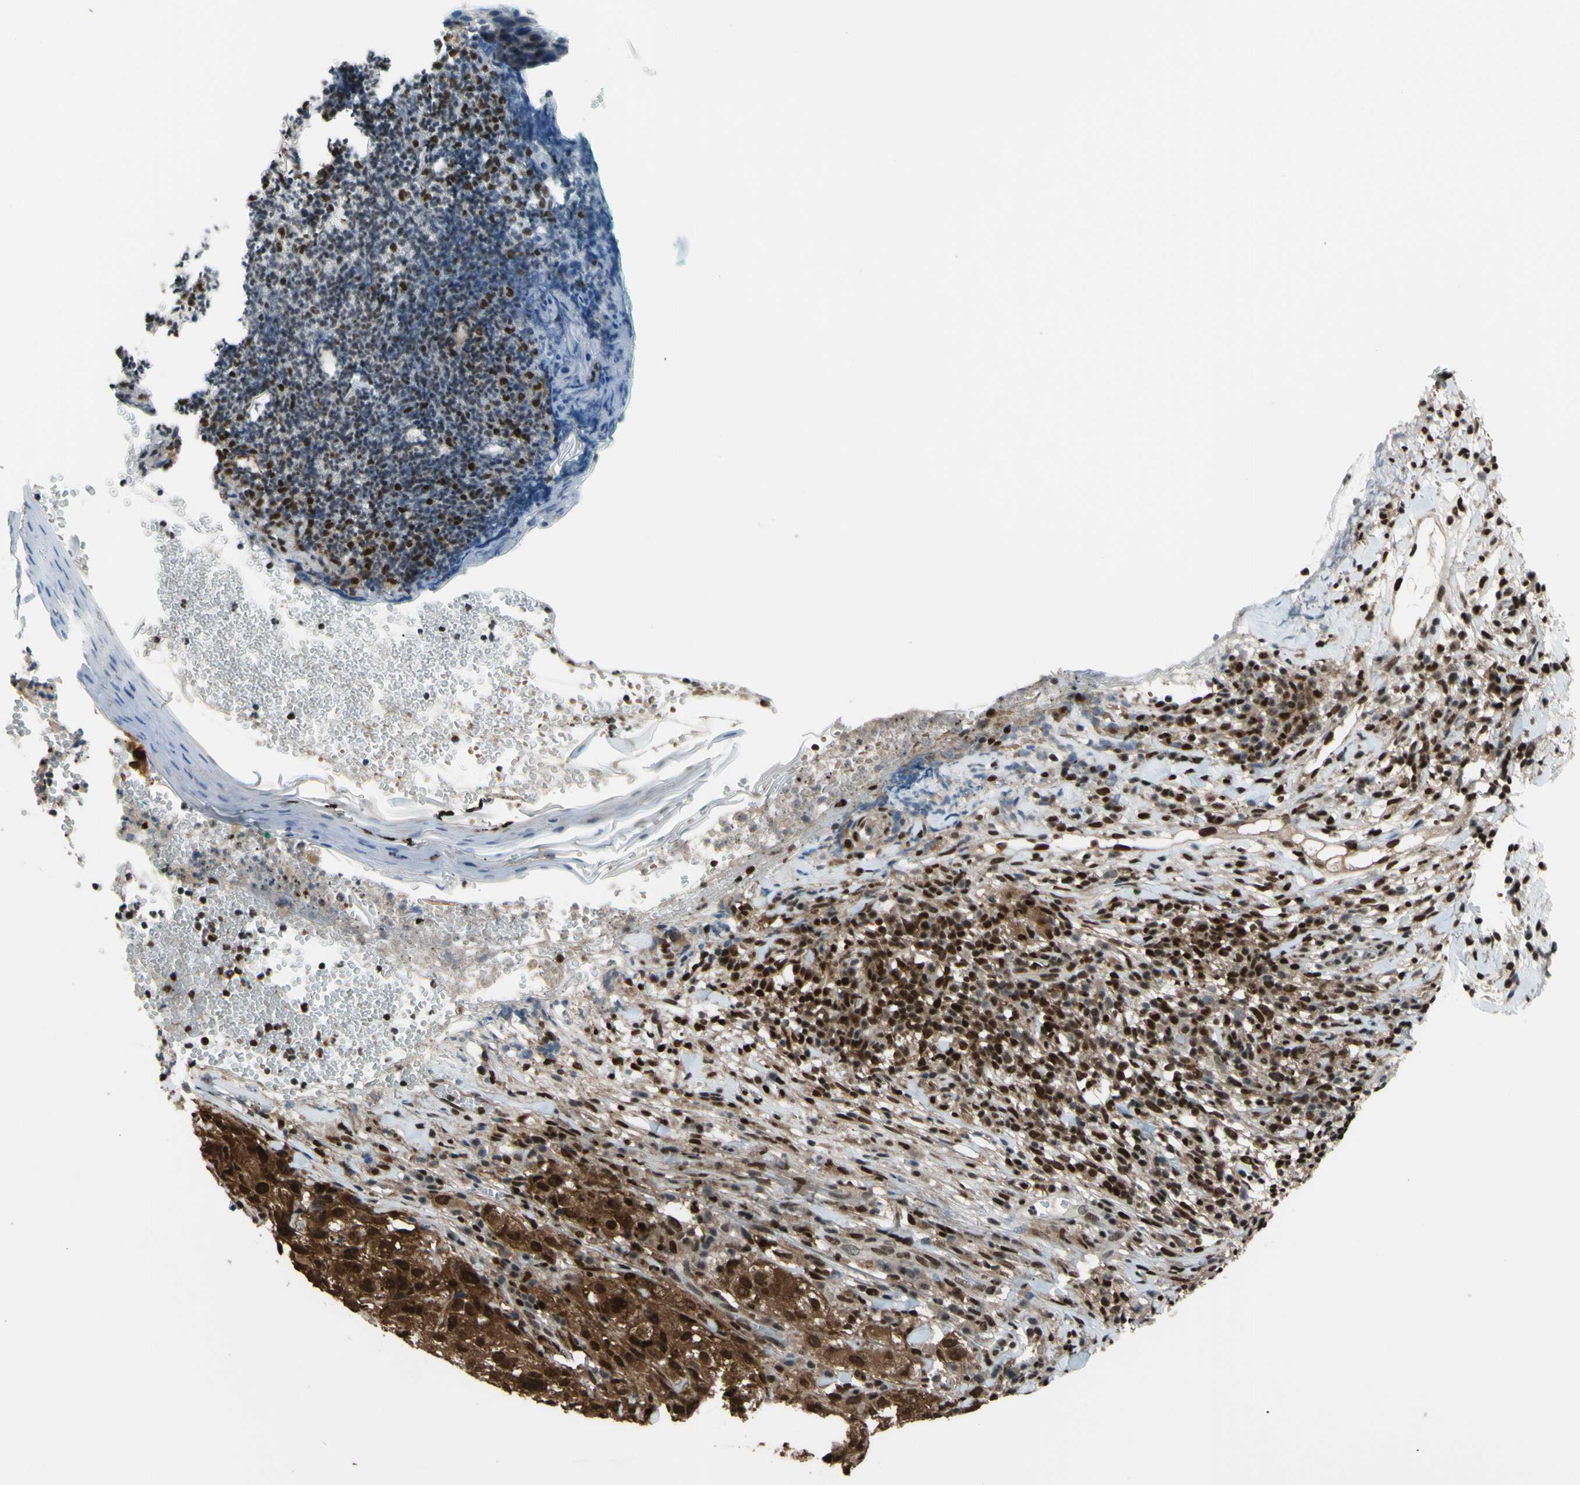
{"staining": {"intensity": "strong", "quantity": ">75%", "location": "cytoplasmic/membranous,nuclear"}, "tissue": "melanoma", "cell_type": "Tumor cells", "image_type": "cancer", "snomed": [{"axis": "morphology", "description": "Necrosis, NOS"}, {"axis": "morphology", "description": "Malignant melanoma, NOS"}, {"axis": "topography", "description": "Skin"}], "caption": "Melanoma stained with immunohistochemistry (IHC) reveals strong cytoplasmic/membranous and nuclear staining in about >75% of tumor cells.", "gene": "FKBP5", "patient": {"sex": "female", "age": 87}}